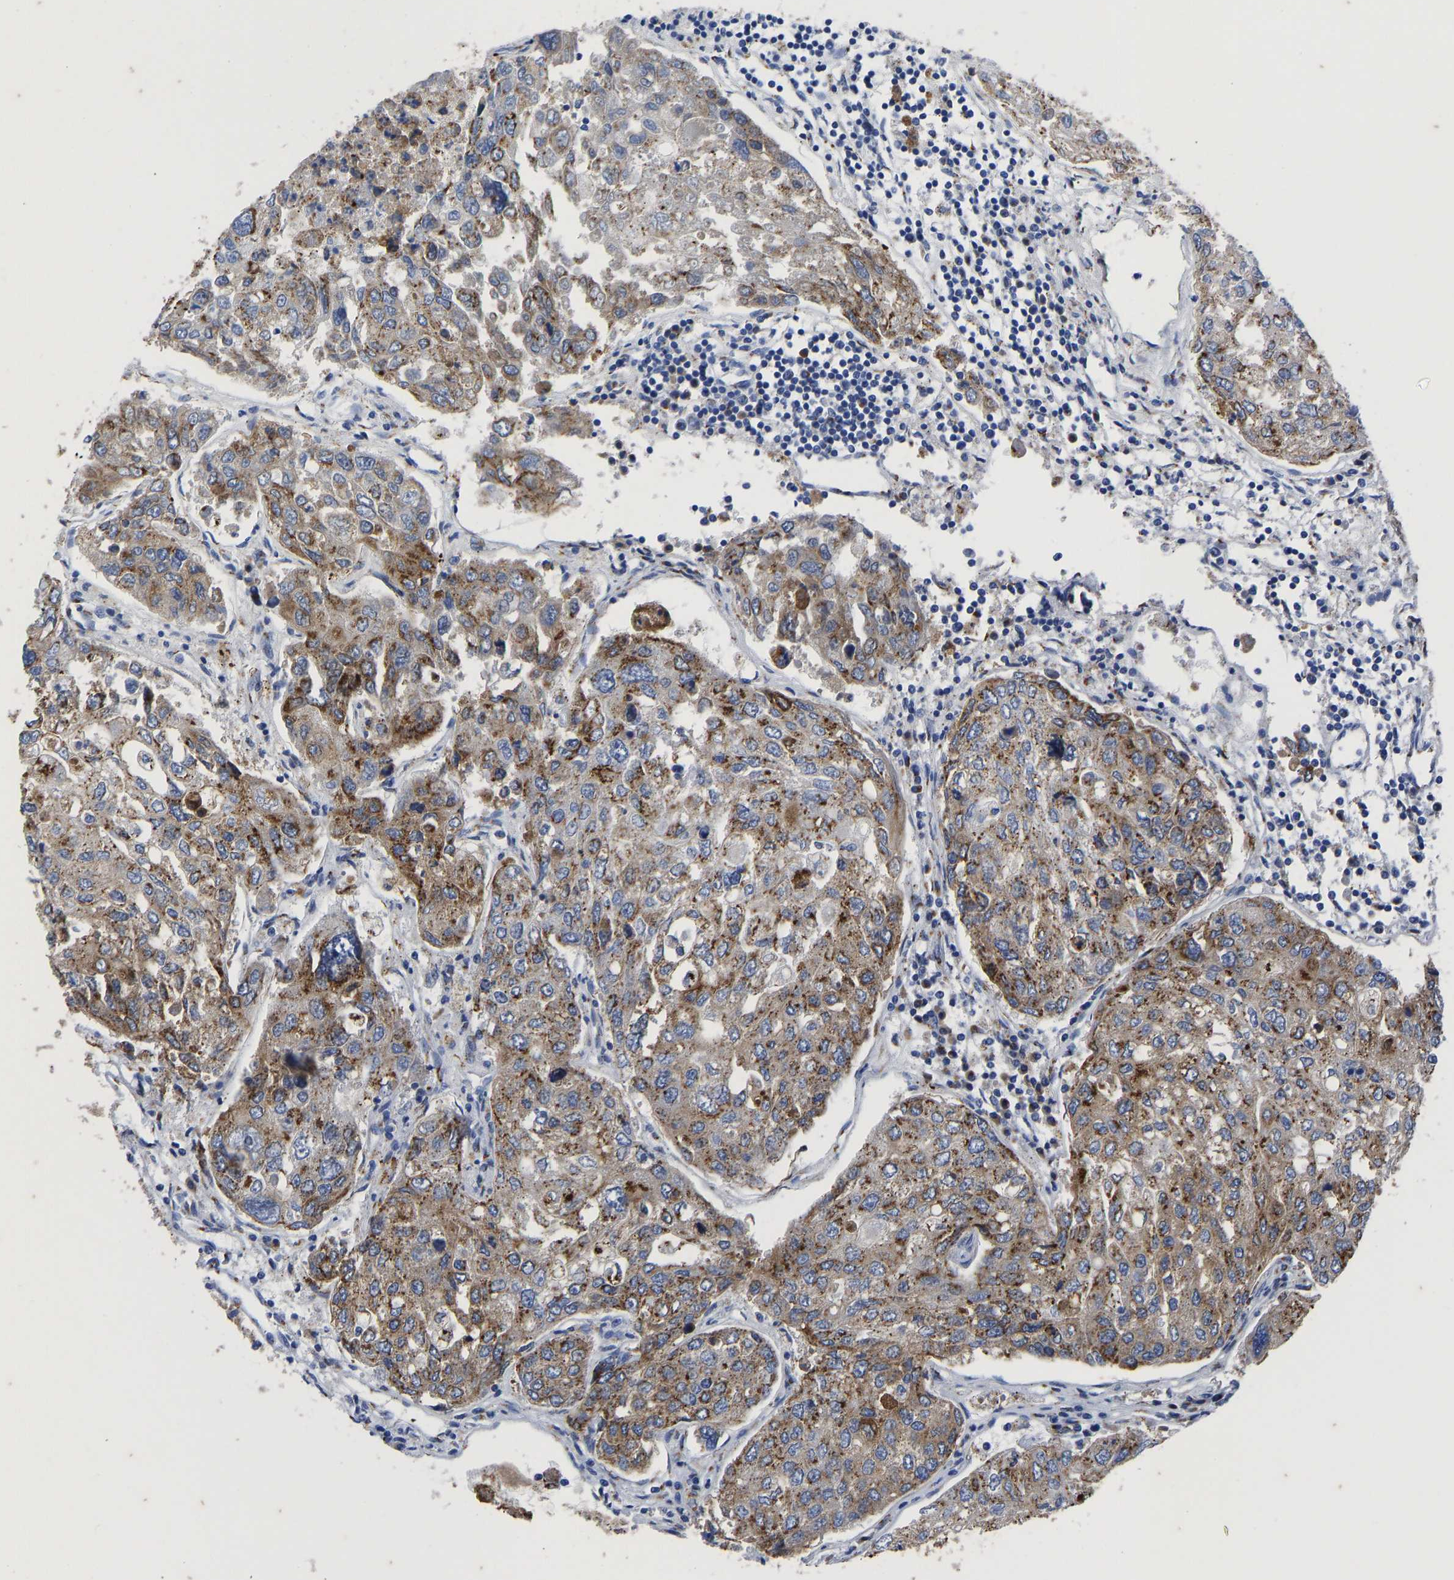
{"staining": {"intensity": "strong", "quantity": ">75%", "location": "cytoplasmic/membranous"}, "tissue": "urothelial cancer", "cell_type": "Tumor cells", "image_type": "cancer", "snomed": [{"axis": "morphology", "description": "Urothelial carcinoma, High grade"}, {"axis": "topography", "description": "Lymph node"}, {"axis": "topography", "description": "Urinary bladder"}], "caption": "A photomicrograph of urothelial cancer stained for a protein displays strong cytoplasmic/membranous brown staining in tumor cells.", "gene": "TMEM87A", "patient": {"sex": "male", "age": 51}}